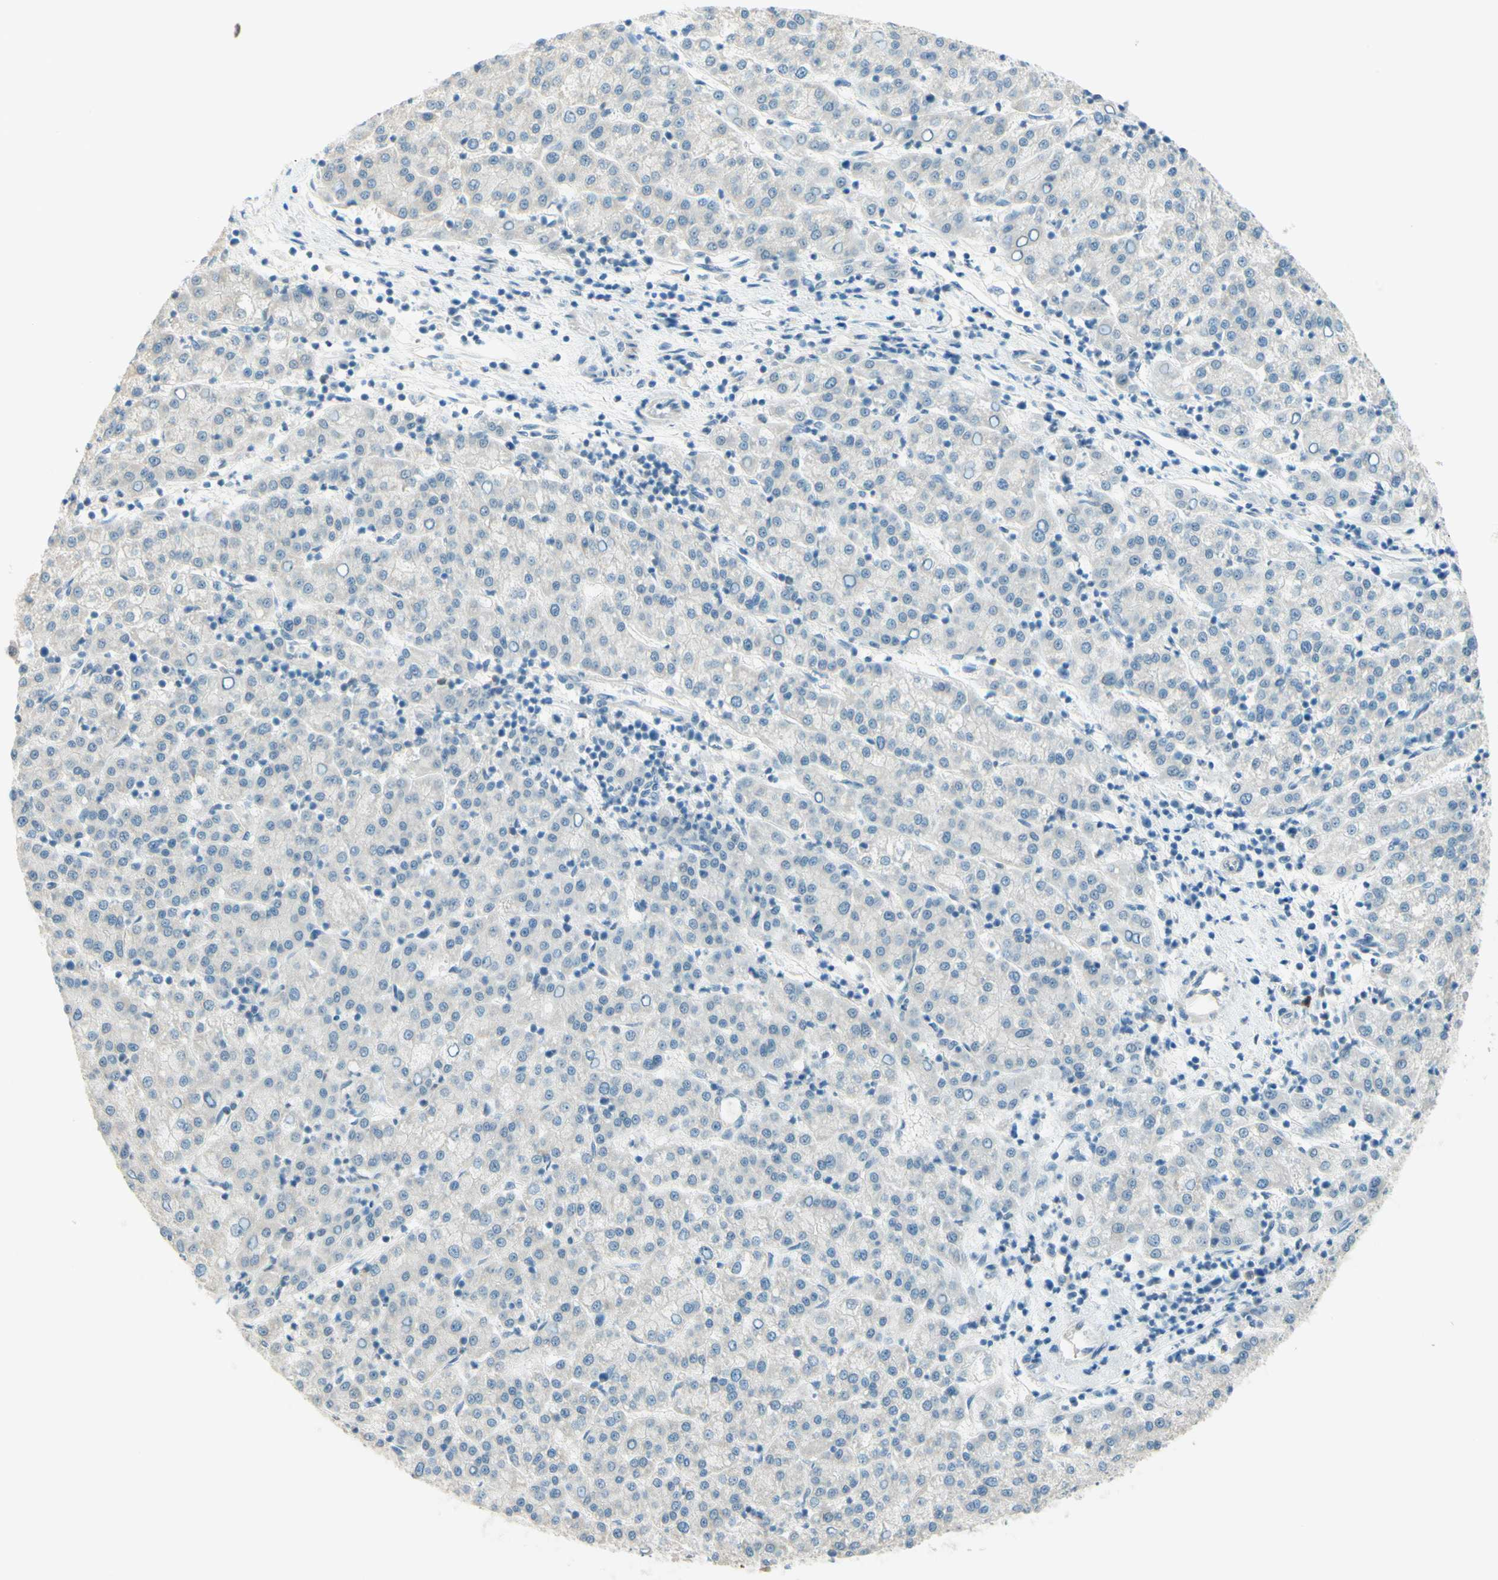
{"staining": {"intensity": "negative", "quantity": "none", "location": "none"}, "tissue": "liver cancer", "cell_type": "Tumor cells", "image_type": "cancer", "snomed": [{"axis": "morphology", "description": "Carcinoma, Hepatocellular, NOS"}, {"axis": "topography", "description": "Liver"}], "caption": "Immunohistochemical staining of hepatocellular carcinoma (liver) exhibits no significant staining in tumor cells. Nuclei are stained in blue.", "gene": "JPH1", "patient": {"sex": "female", "age": 58}}